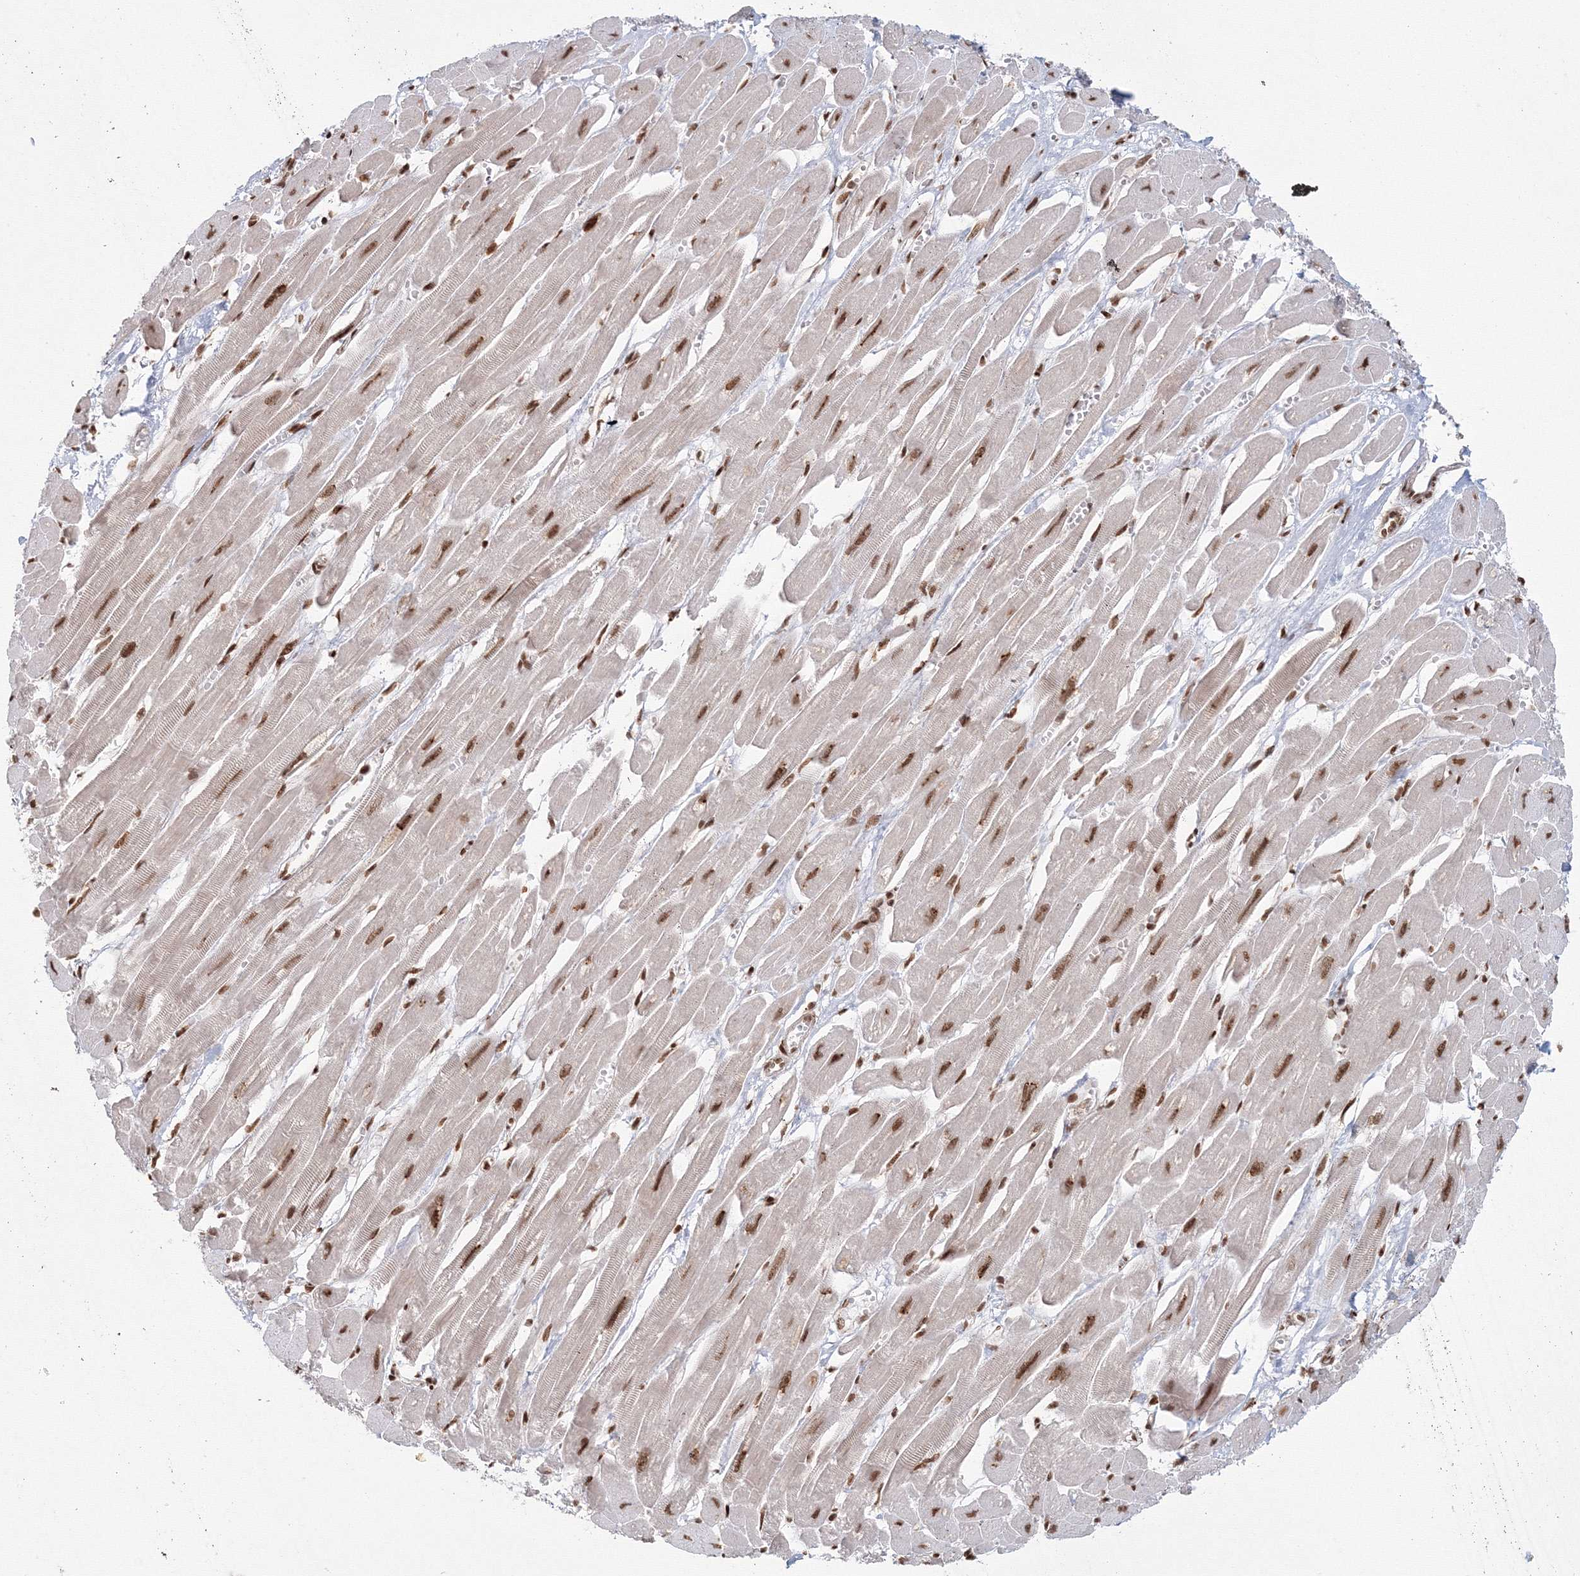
{"staining": {"intensity": "strong", "quantity": ">75%", "location": "cytoplasmic/membranous,nuclear"}, "tissue": "heart muscle", "cell_type": "Cardiomyocytes", "image_type": "normal", "snomed": [{"axis": "morphology", "description": "Normal tissue, NOS"}, {"axis": "topography", "description": "Heart"}], "caption": "DAB (3,3'-diaminobenzidine) immunohistochemical staining of normal heart muscle demonstrates strong cytoplasmic/membranous,nuclear protein staining in about >75% of cardiomyocytes. The protein of interest is shown in brown color, while the nuclei are stained blue.", "gene": "KIF20A", "patient": {"sex": "female", "age": 54}}